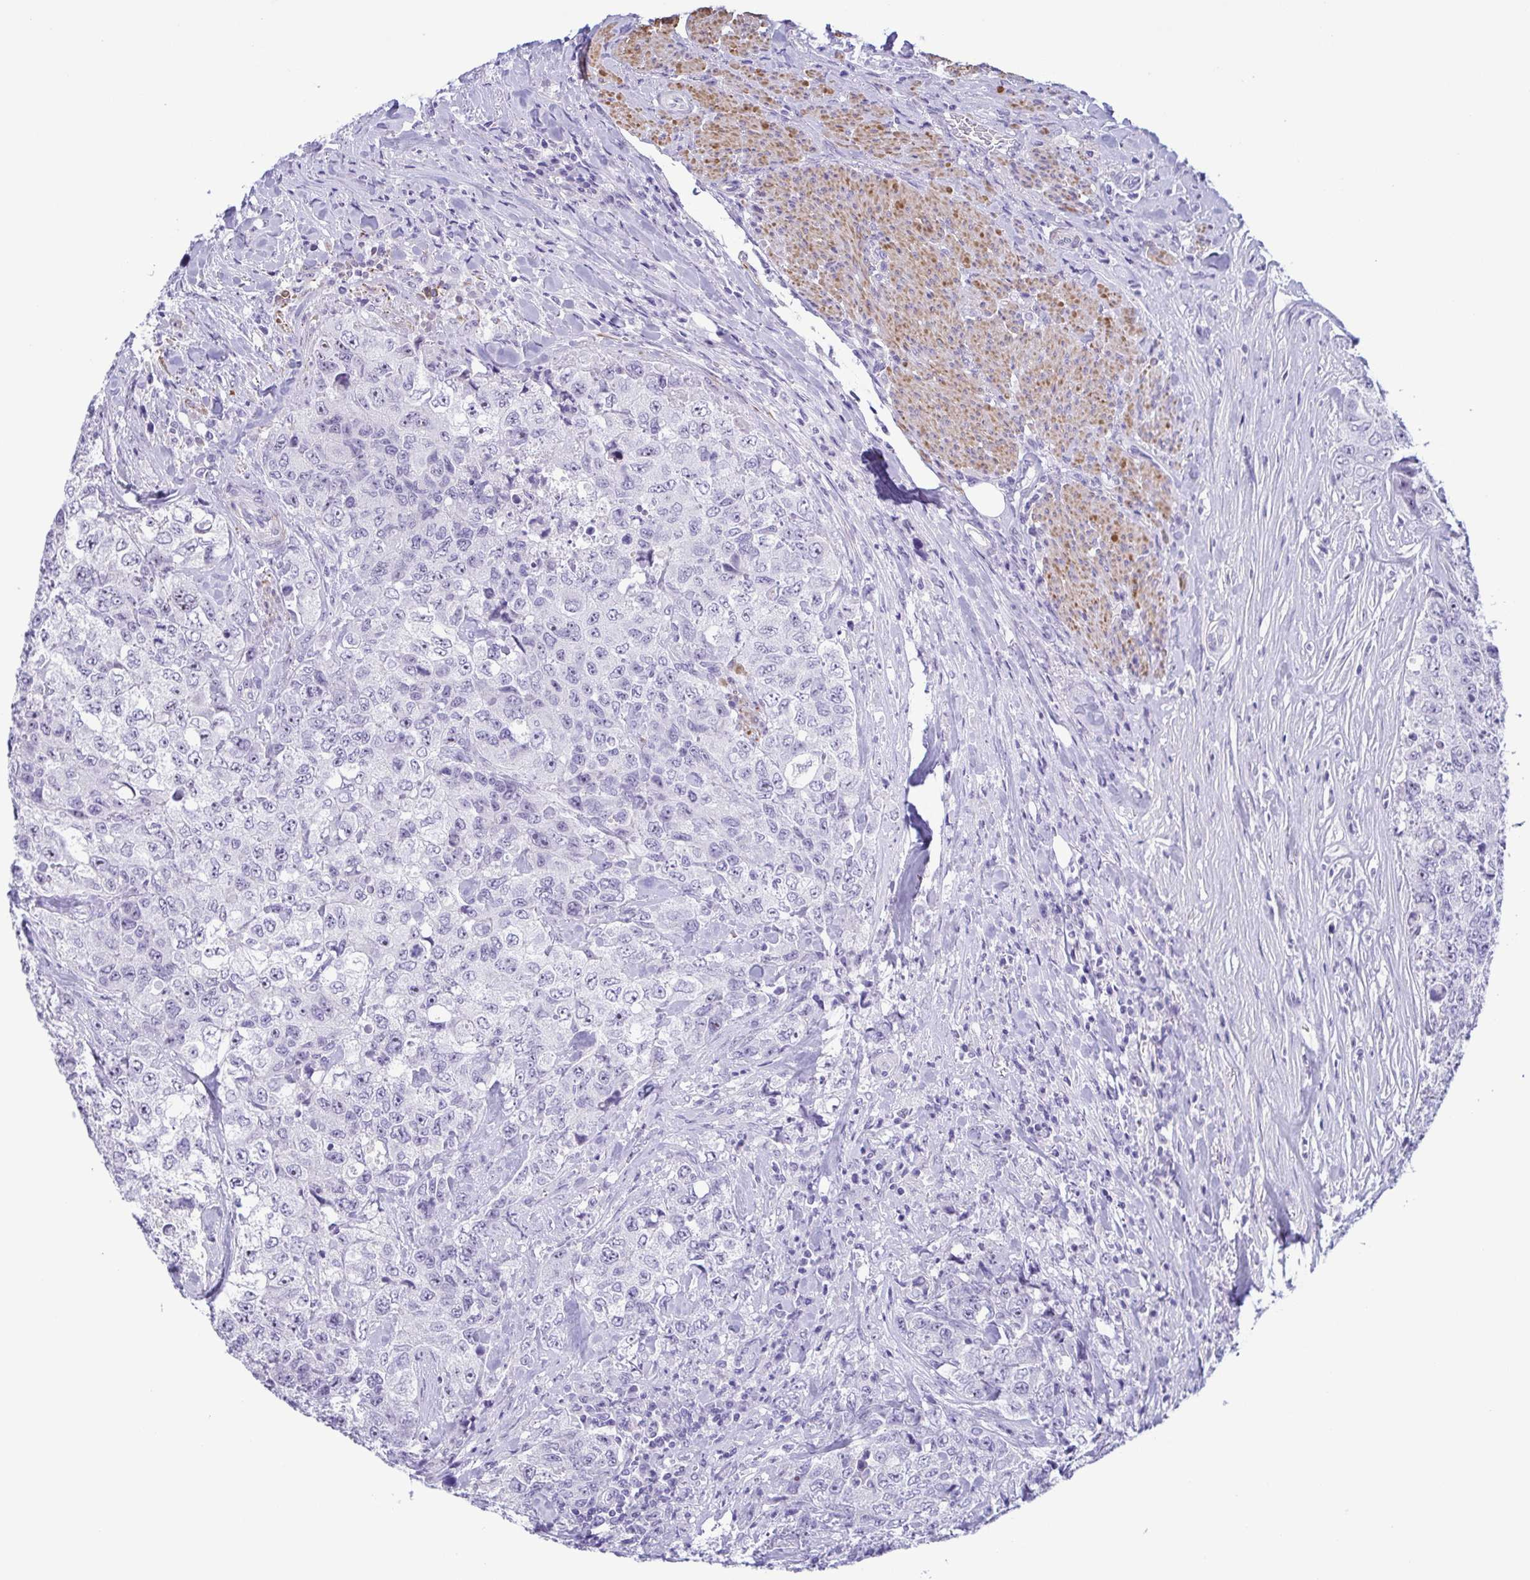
{"staining": {"intensity": "negative", "quantity": "none", "location": "none"}, "tissue": "urothelial cancer", "cell_type": "Tumor cells", "image_type": "cancer", "snomed": [{"axis": "morphology", "description": "Urothelial carcinoma, High grade"}, {"axis": "topography", "description": "Urinary bladder"}], "caption": "This histopathology image is of urothelial carcinoma (high-grade) stained with immunohistochemistry to label a protein in brown with the nuclei are counter-stained blue. There is no staining in tumor cells.", "gene": "MYL7", "patient": {"sex": "female", "age": 78}}